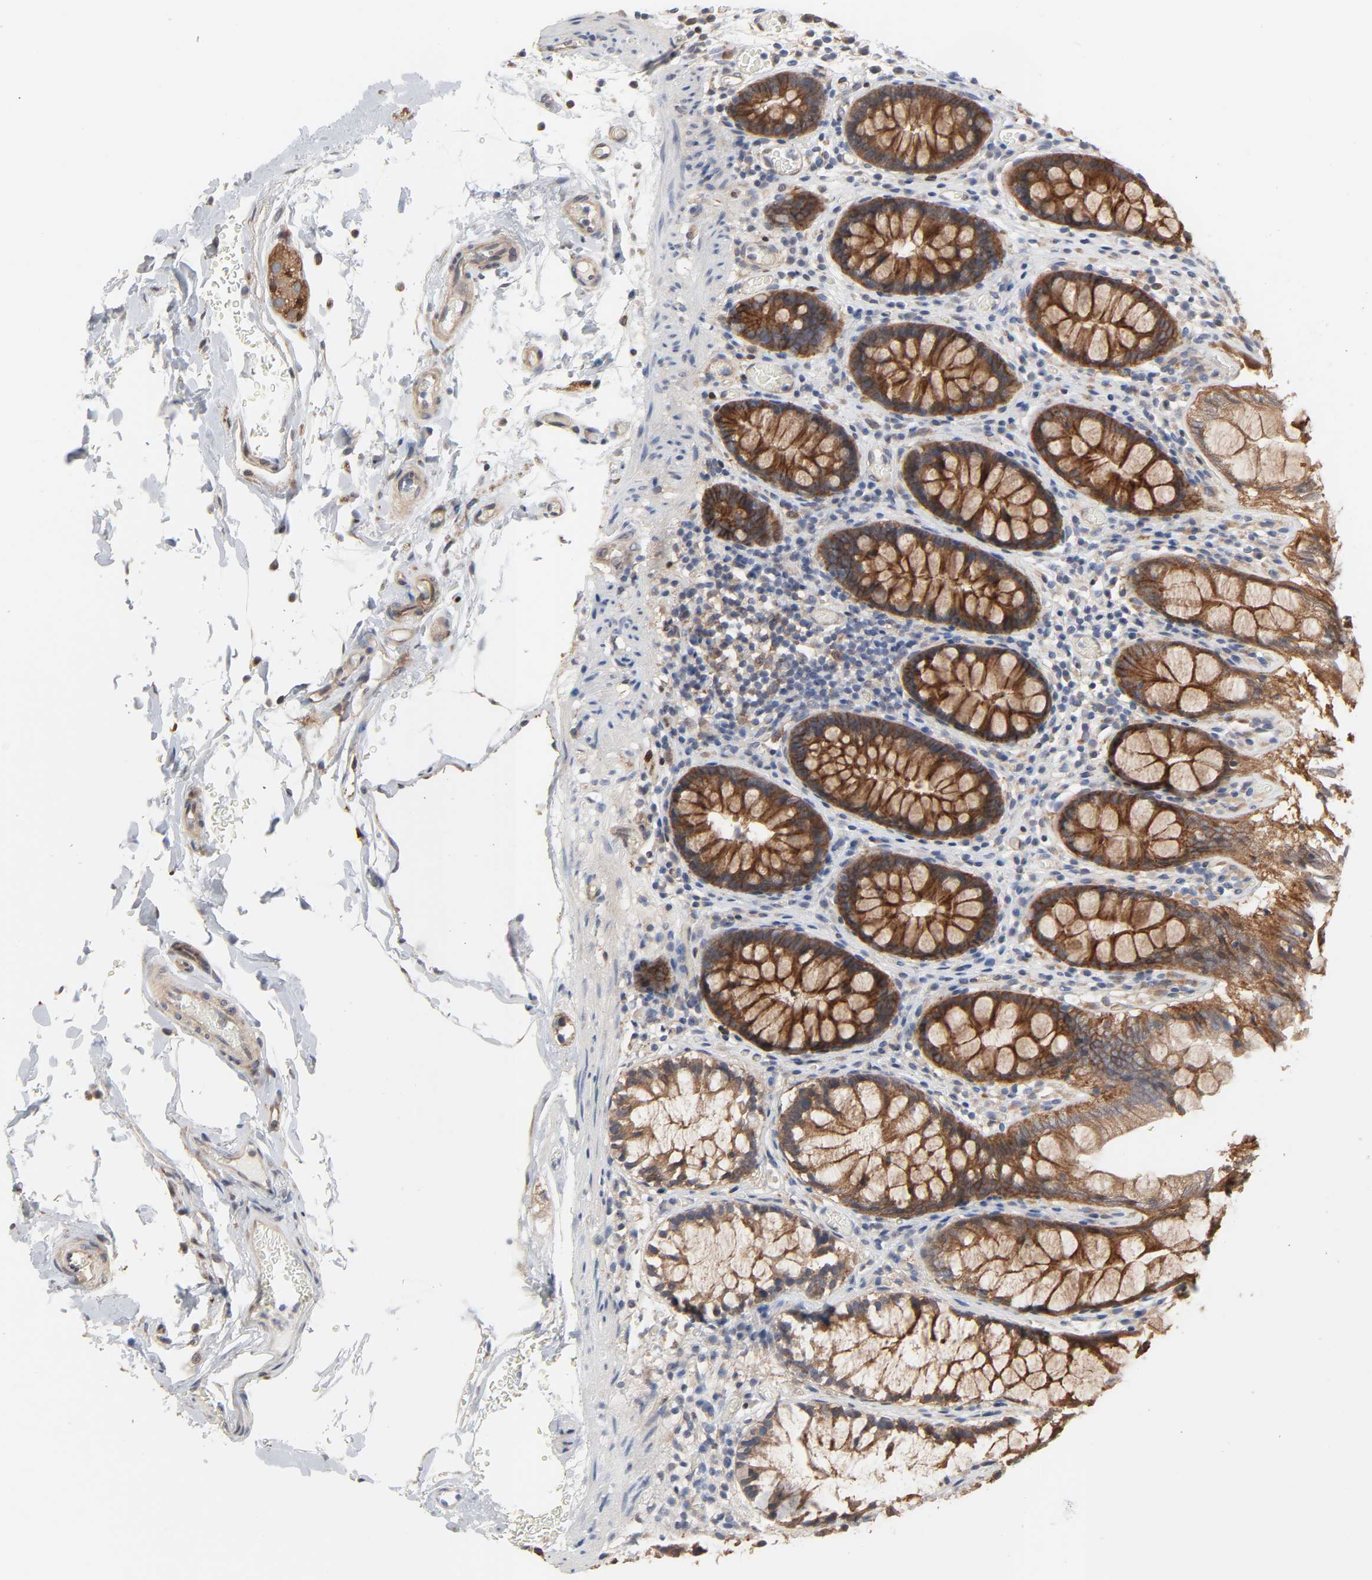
{"staining": {"intensity": "moderate", "quantity": ">75%", "location": "cytoplasmic/membranous"}, "tissue": "colon", "cell_type": "Endothelial cells", "image_type": "normal", "snomed": [{"axis": "morphology", "description": "Normal tissue, NOS"}, {"axis": "topography", "description": "Smooth muscle"}, {"axis": "topography", "description": "Colon"}], "caption": "DAB (3,3'-diaminobenzidine) immunohistochemical staining of normal colon reveals moderate cytoplasmic/membranous protein positivity in approximately >75% of endothelial cells. (DAB IHC, brown staining for protein, blue staining for nuclei).", "gene": "NDRG2", "patient": {"sex": "male", "age": 67}}